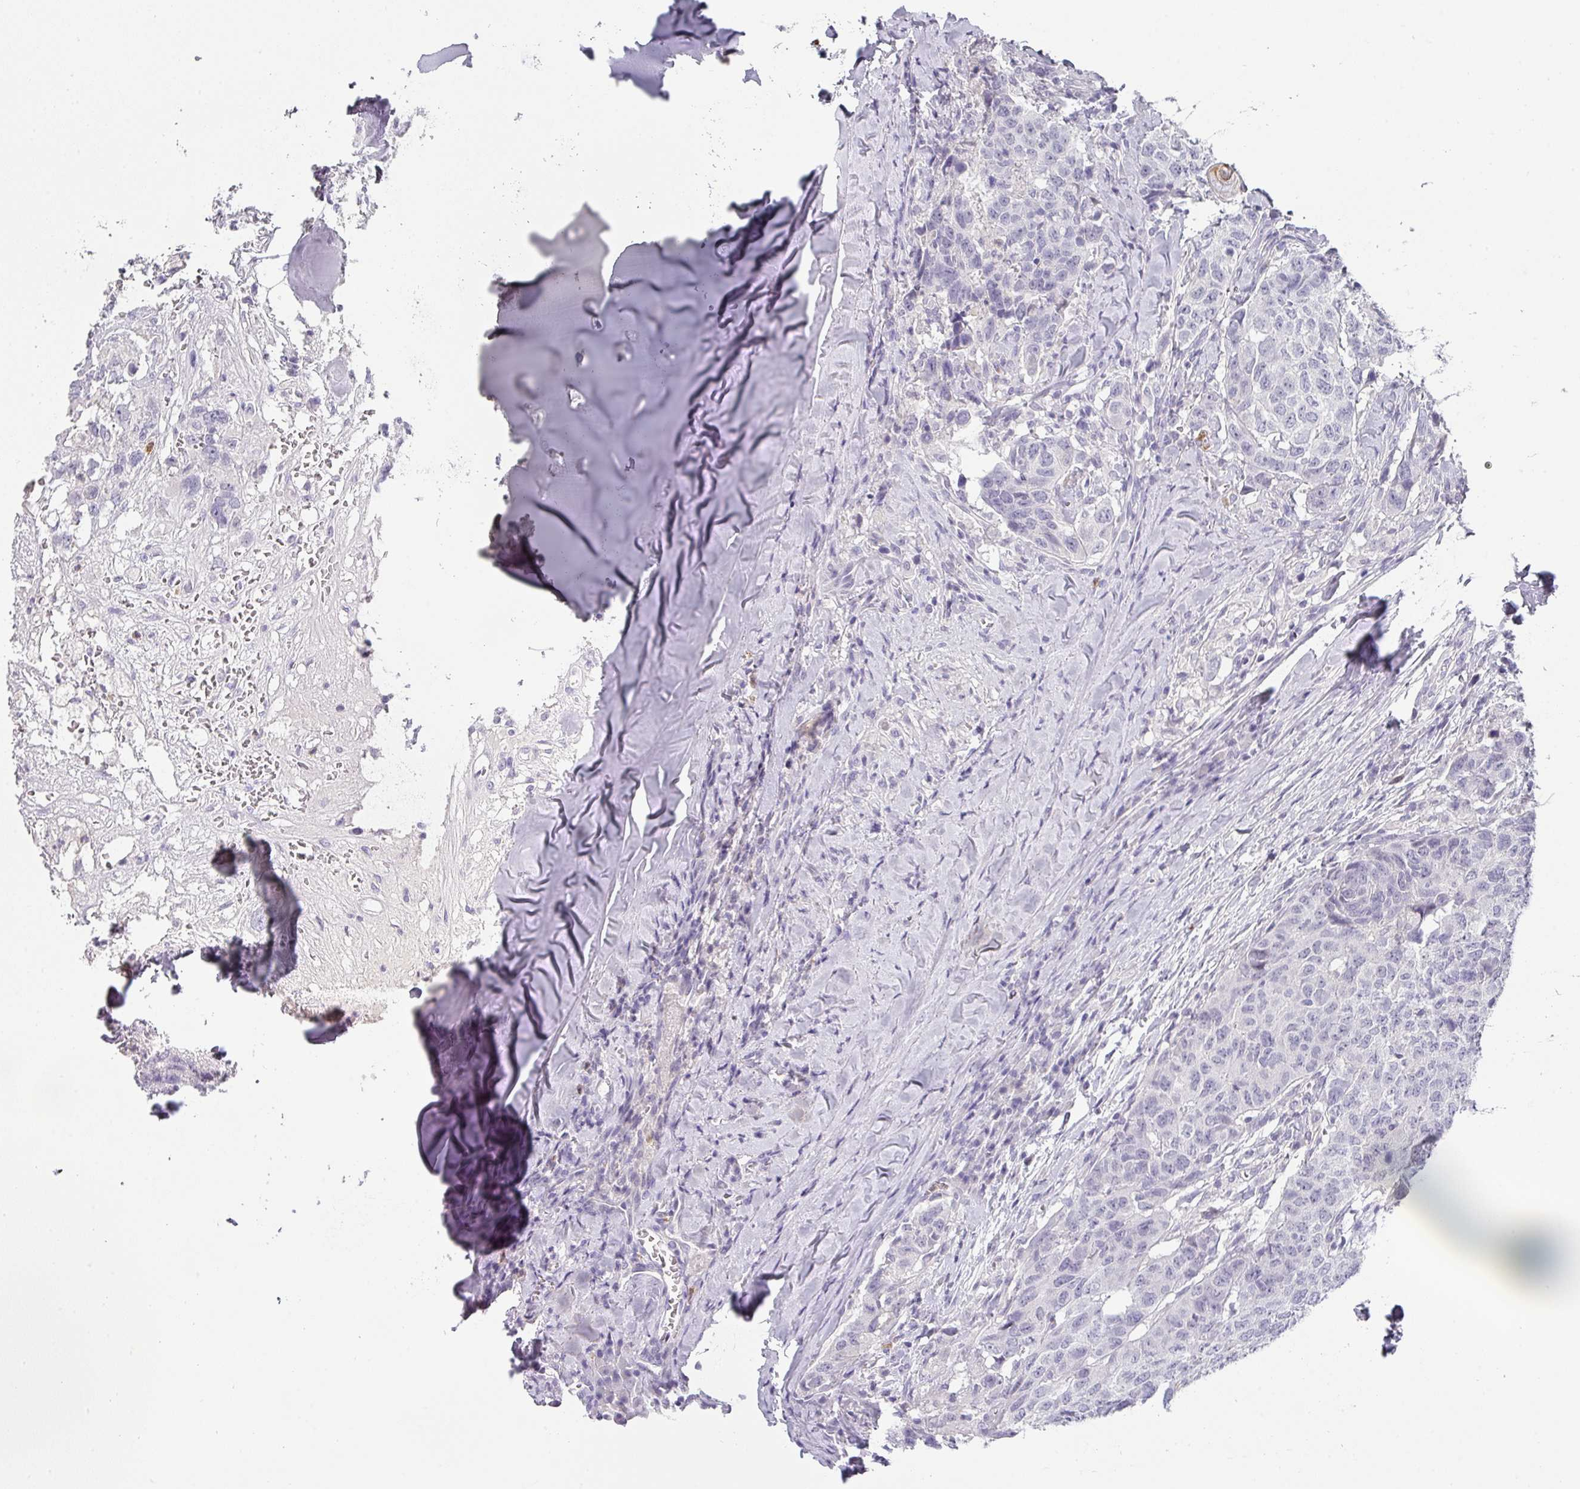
{"staining": {"intensity": "negative", "quantity": "none", "location": "none"}, "tissue": "head and neck cancer", "cell_type": "Tumor cells", "image_type": "cancer", "snomed": [{"axis": "morphology", "description": "Normal tissue, NOS"}, {"axis": "morphology", "description": "Squamous cell carcinoma, NOS"}, {"axis": "topography", "description": "Skeletal muscle"}, {"axis": "topography", "description": "Vascular tissue"}, {"axis": "topography", "description": "Peripheral nerve tissue"}, {"axis": "topography", "description": "Head-Neck"}], "caption": "Tumor cells are negative for protein expression in human head and neck cancer.", "gene": "BTLA", "patient": {"sex": "male", "age": 66}}